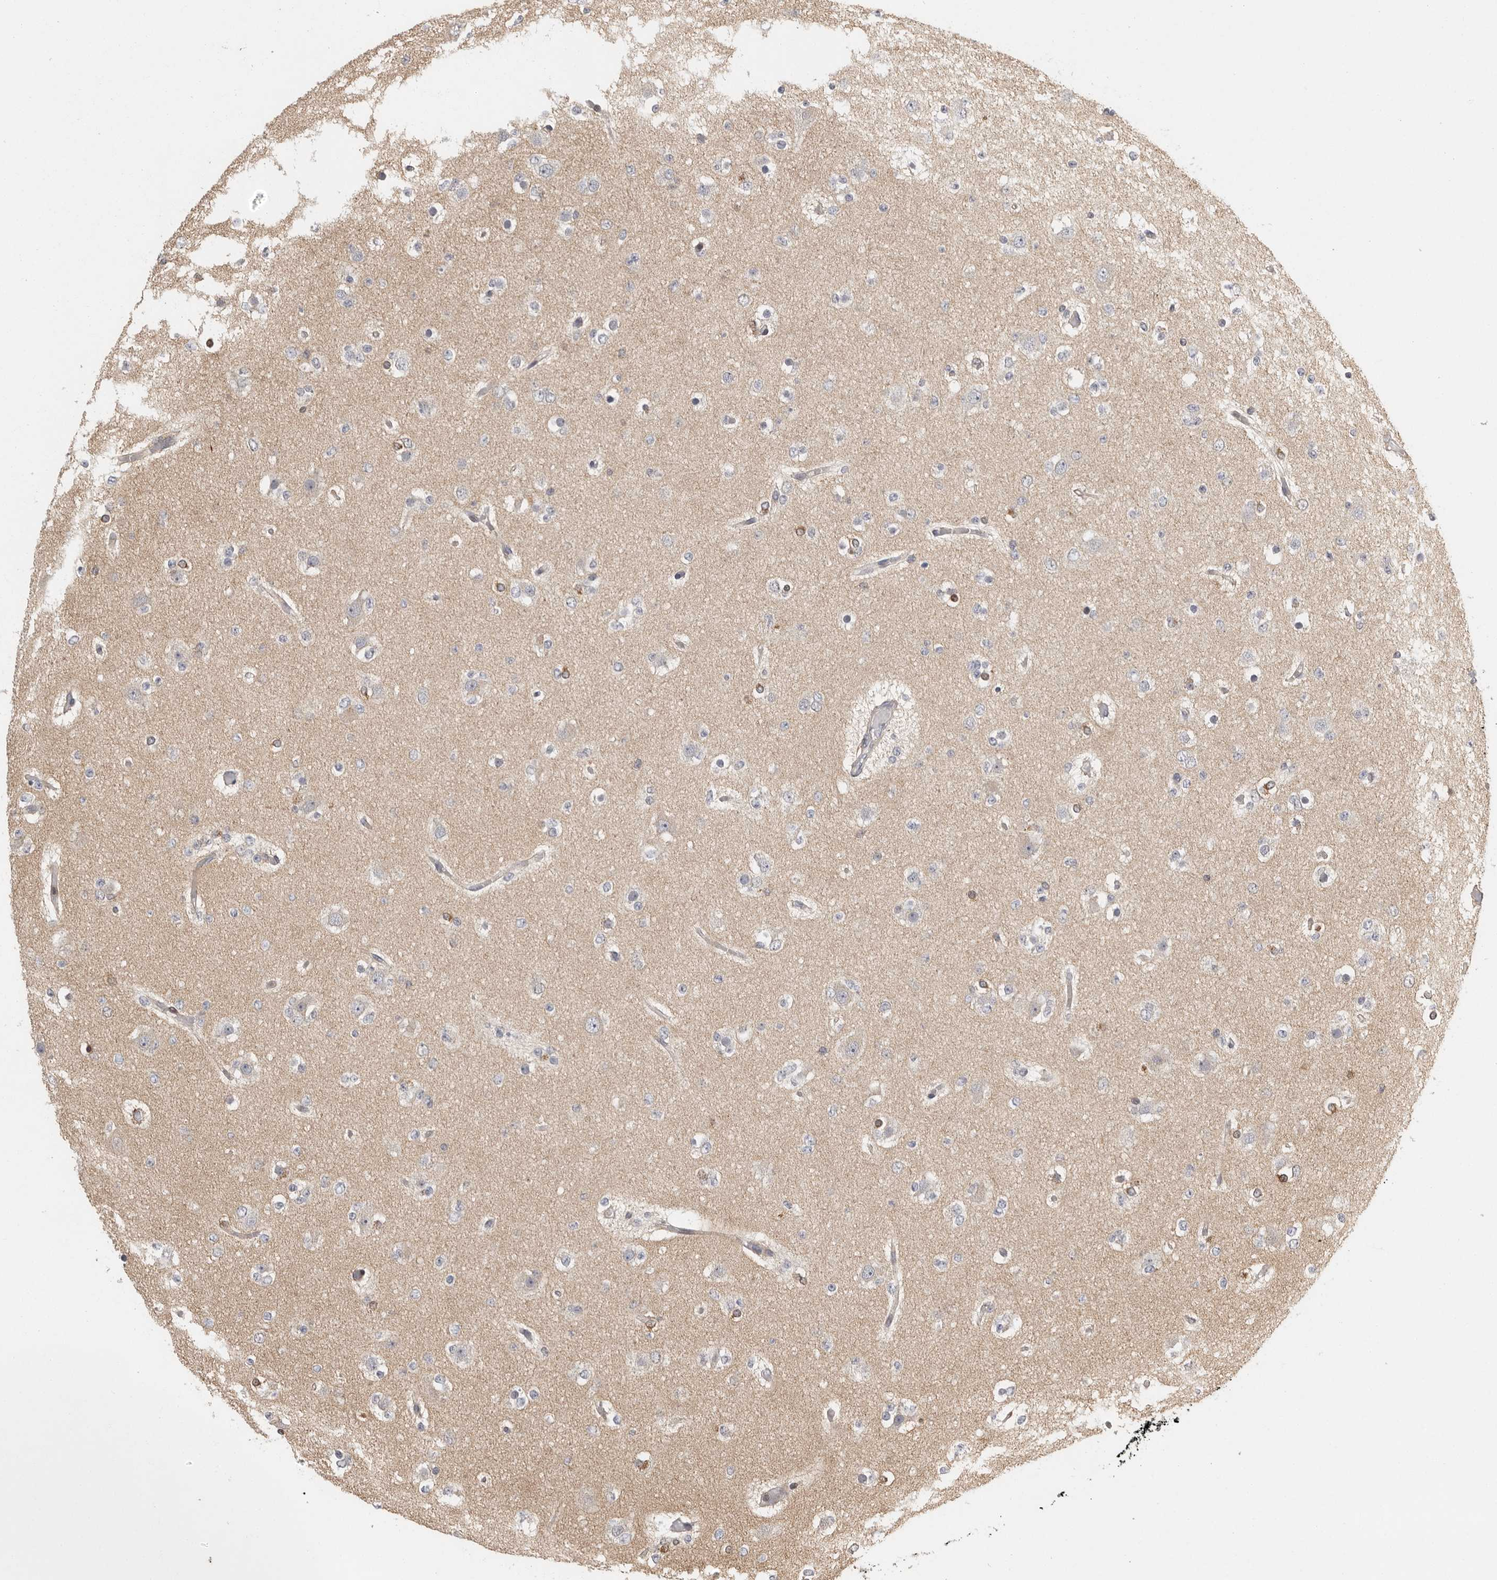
{"staining": {"intensity": "negative", "quantity": "none", "location": "none"}, "tissue": "glioma", "cell_type": "Tumor cells", "image_type": "cancer", "snomed": [{"axis": "morphology", "description": "Glioma, malignant, Low grade"}, {"axis": "topography", "description": "Brain"}], "caption": "Immunohistochemical staining of human glioma demonstrates no significant staining in tumor cells.", "gene": "SWT1", "patient": {"sex": "female", "age": 22}}